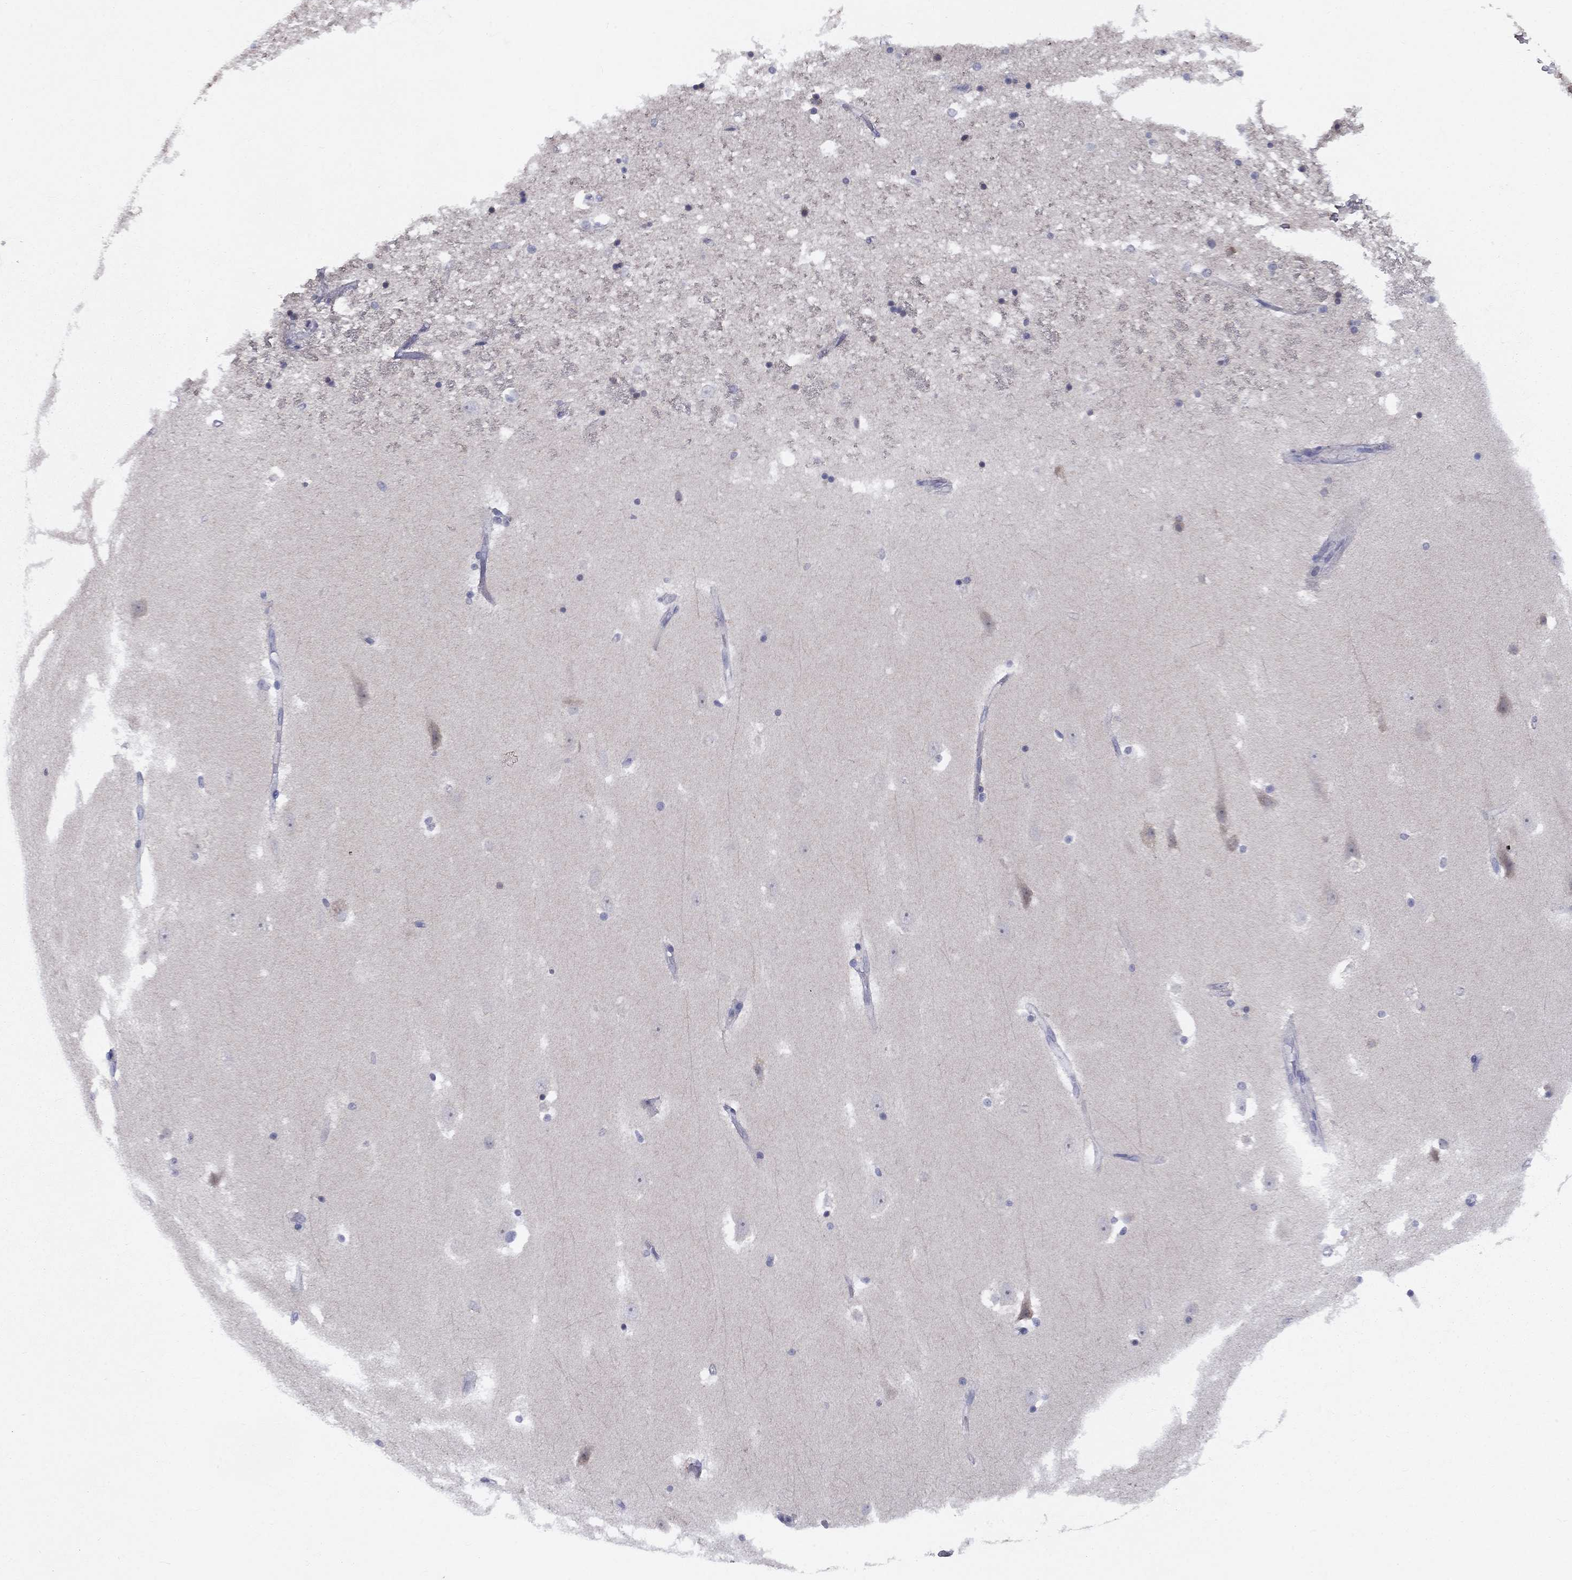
{"staining": {"intensity": "negative", "quantity": "none", "location": "none"}, "tissue": "hippocampus", "cell_type": "Glial cells", "image_type": "normal", "snomed": [{"axis": "morphology", "description": "Normal tissue, NOS"}, {"axis": "topography", "description": "Hippocampus"}], "caption": "Glial cells show no significant protein expression in benign hippocampus. (DAB immunohistochemistry, high magnification).", "gene": "CACNA1A", "patient": {"sex": "male", "age": 49}}